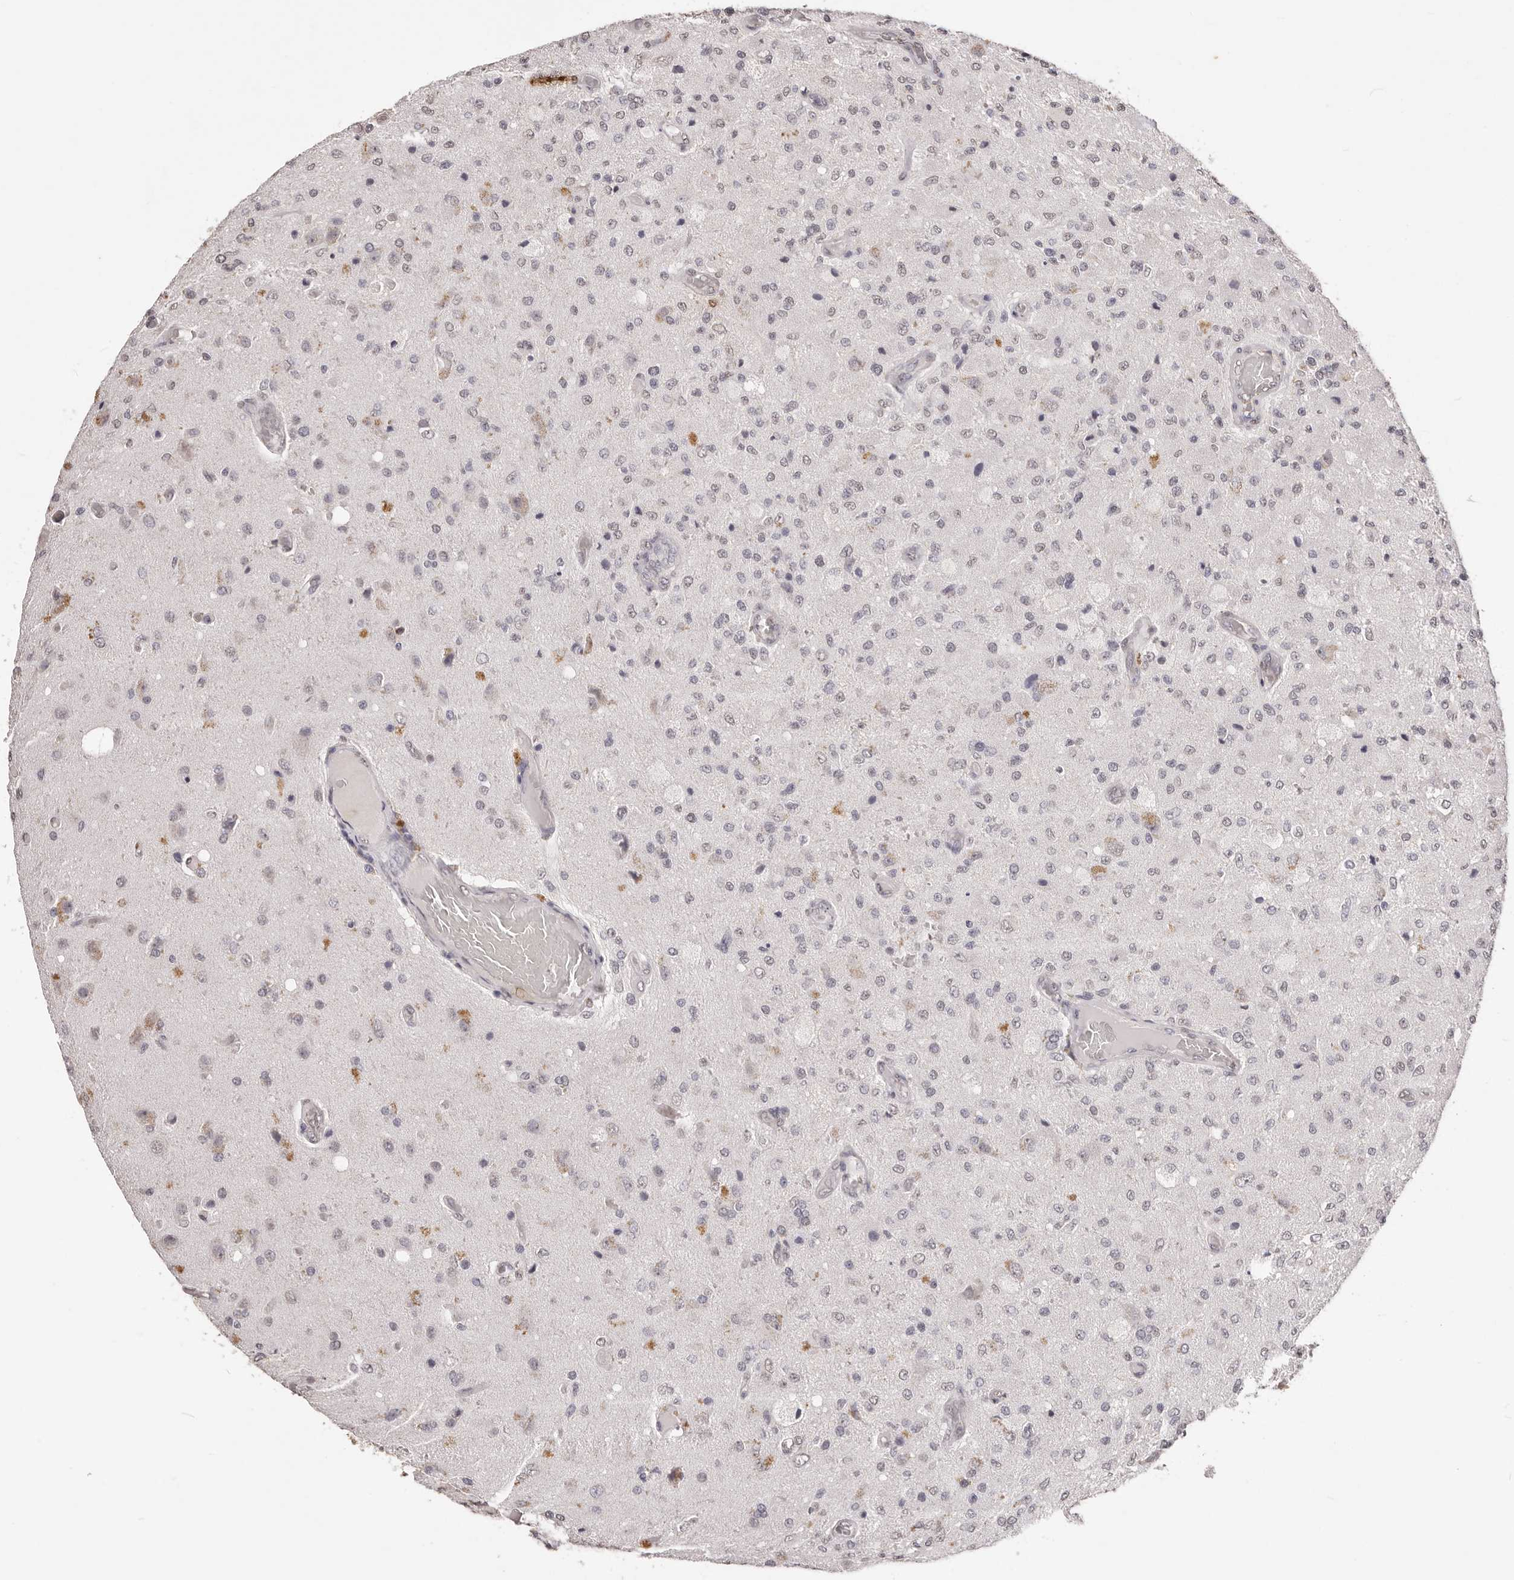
{"staining": {"intensity": "negative", "quantity": "none", "location": "none"}, "tissue": "glioma", "cell_type": "Tumor cells", "image_type": "cancer", "snomed": [{"axis": "morphology", "description": "Normal tissue, NOS"}, {"axis": "morphology", "description": "Glioma, malignant, High grade"}, {"axis": "topography", "description": "Cerebral cortex"}], "caption": "The image shows no significant expression in tumor cells of glioma.", "gene": "RPS6KA5", "patient": {"sex": "male", "age": 77}}